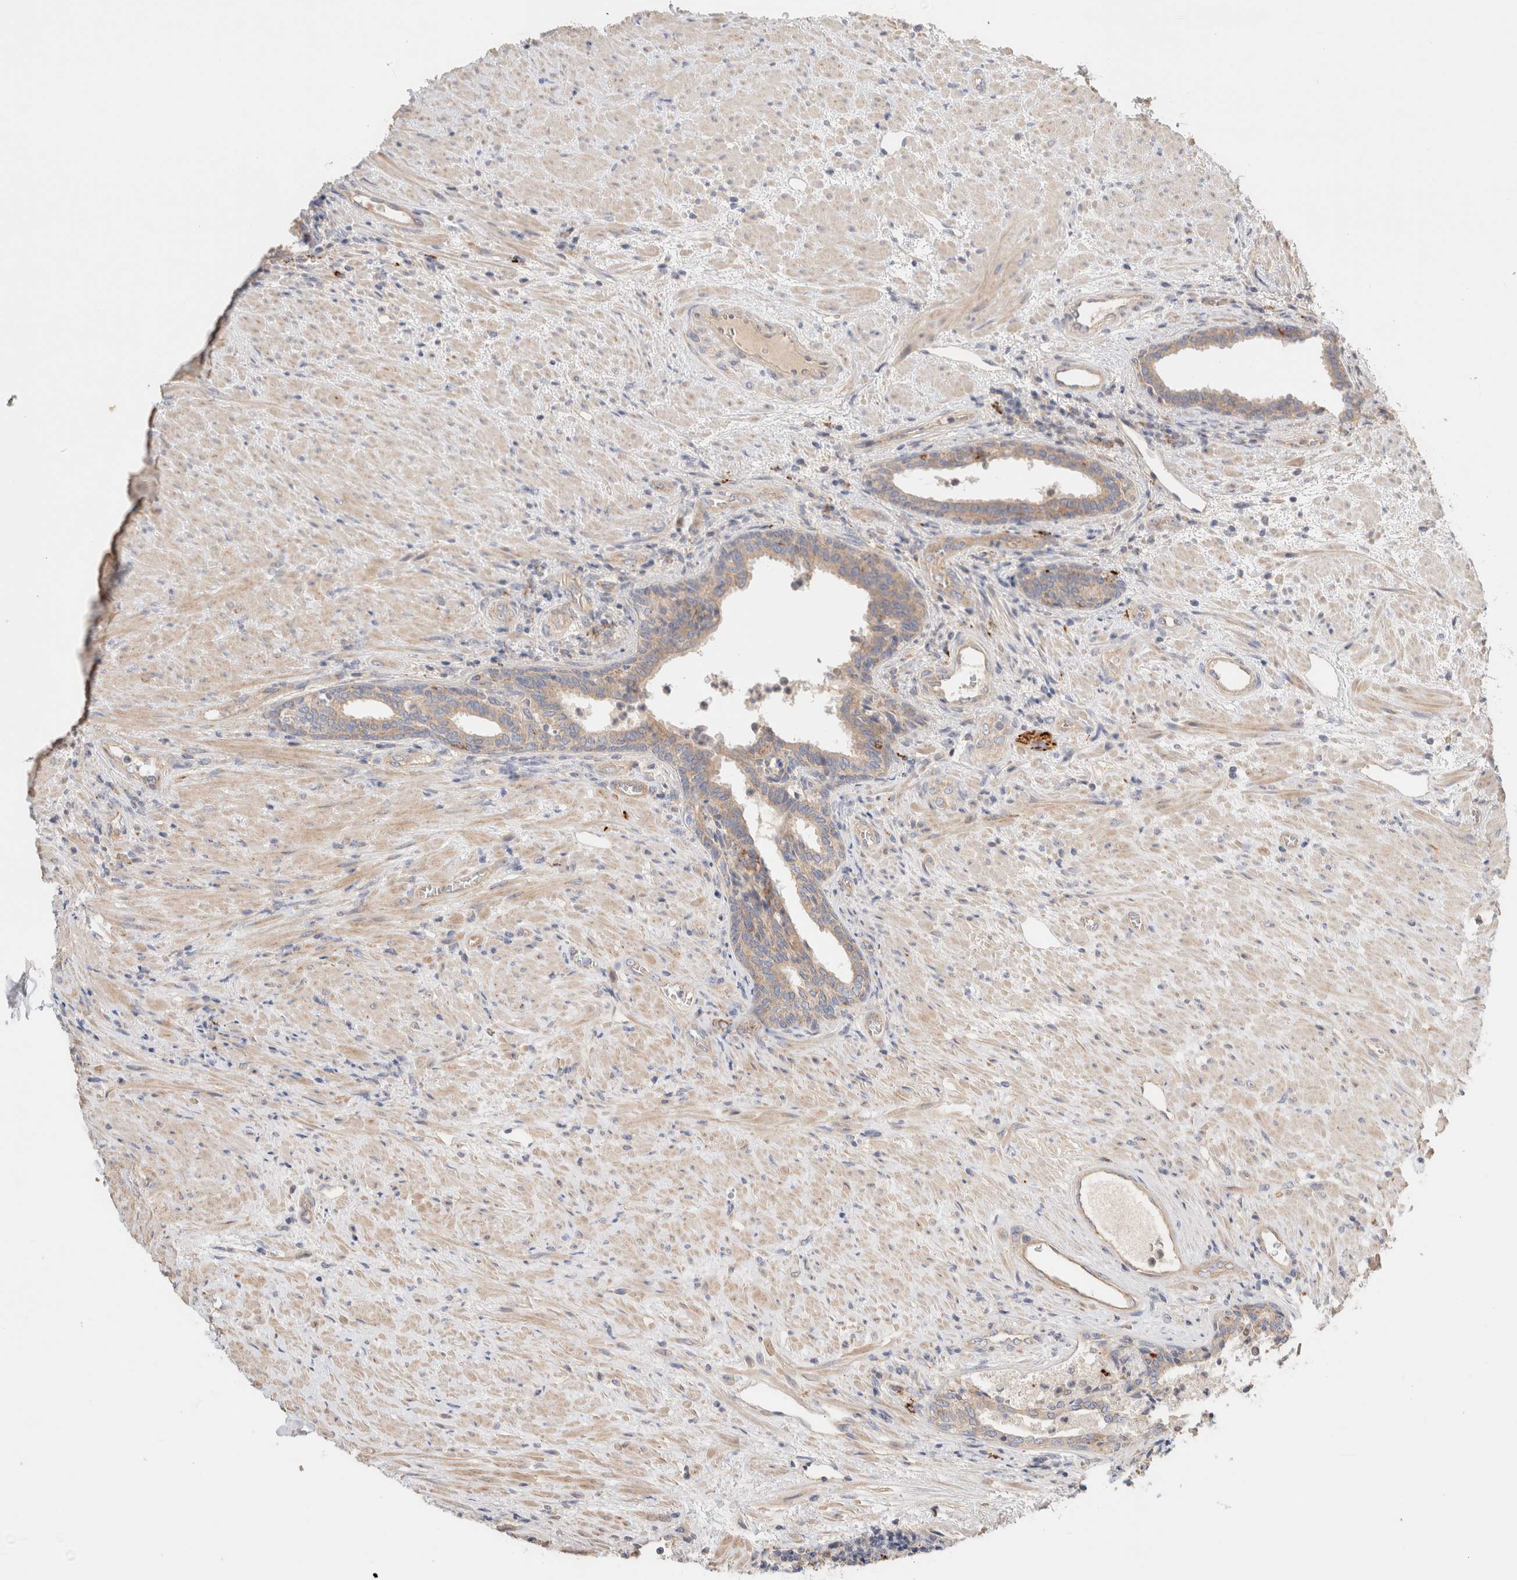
{"staining": {"intensity": "weak", "quantity": "25%-75%", "location": "cytoplasmic/membranous"}, "tissue": "prostate", "cell_type": "Glandular cells", "image_type": "normal", "snomed": [{"axis": "morphology", "description": "Normal tissue, NOS"}, {"axis": "topography", "description": "Prostate"}], "caption": "Immunohistochemical staining of benign prostate displays low levels of weak cytoplasmic/membranous staining in about 25%-75% of glandular cells.", "gene": "B3GNTL1", "patient": {"sex": "male", "age": 76}}